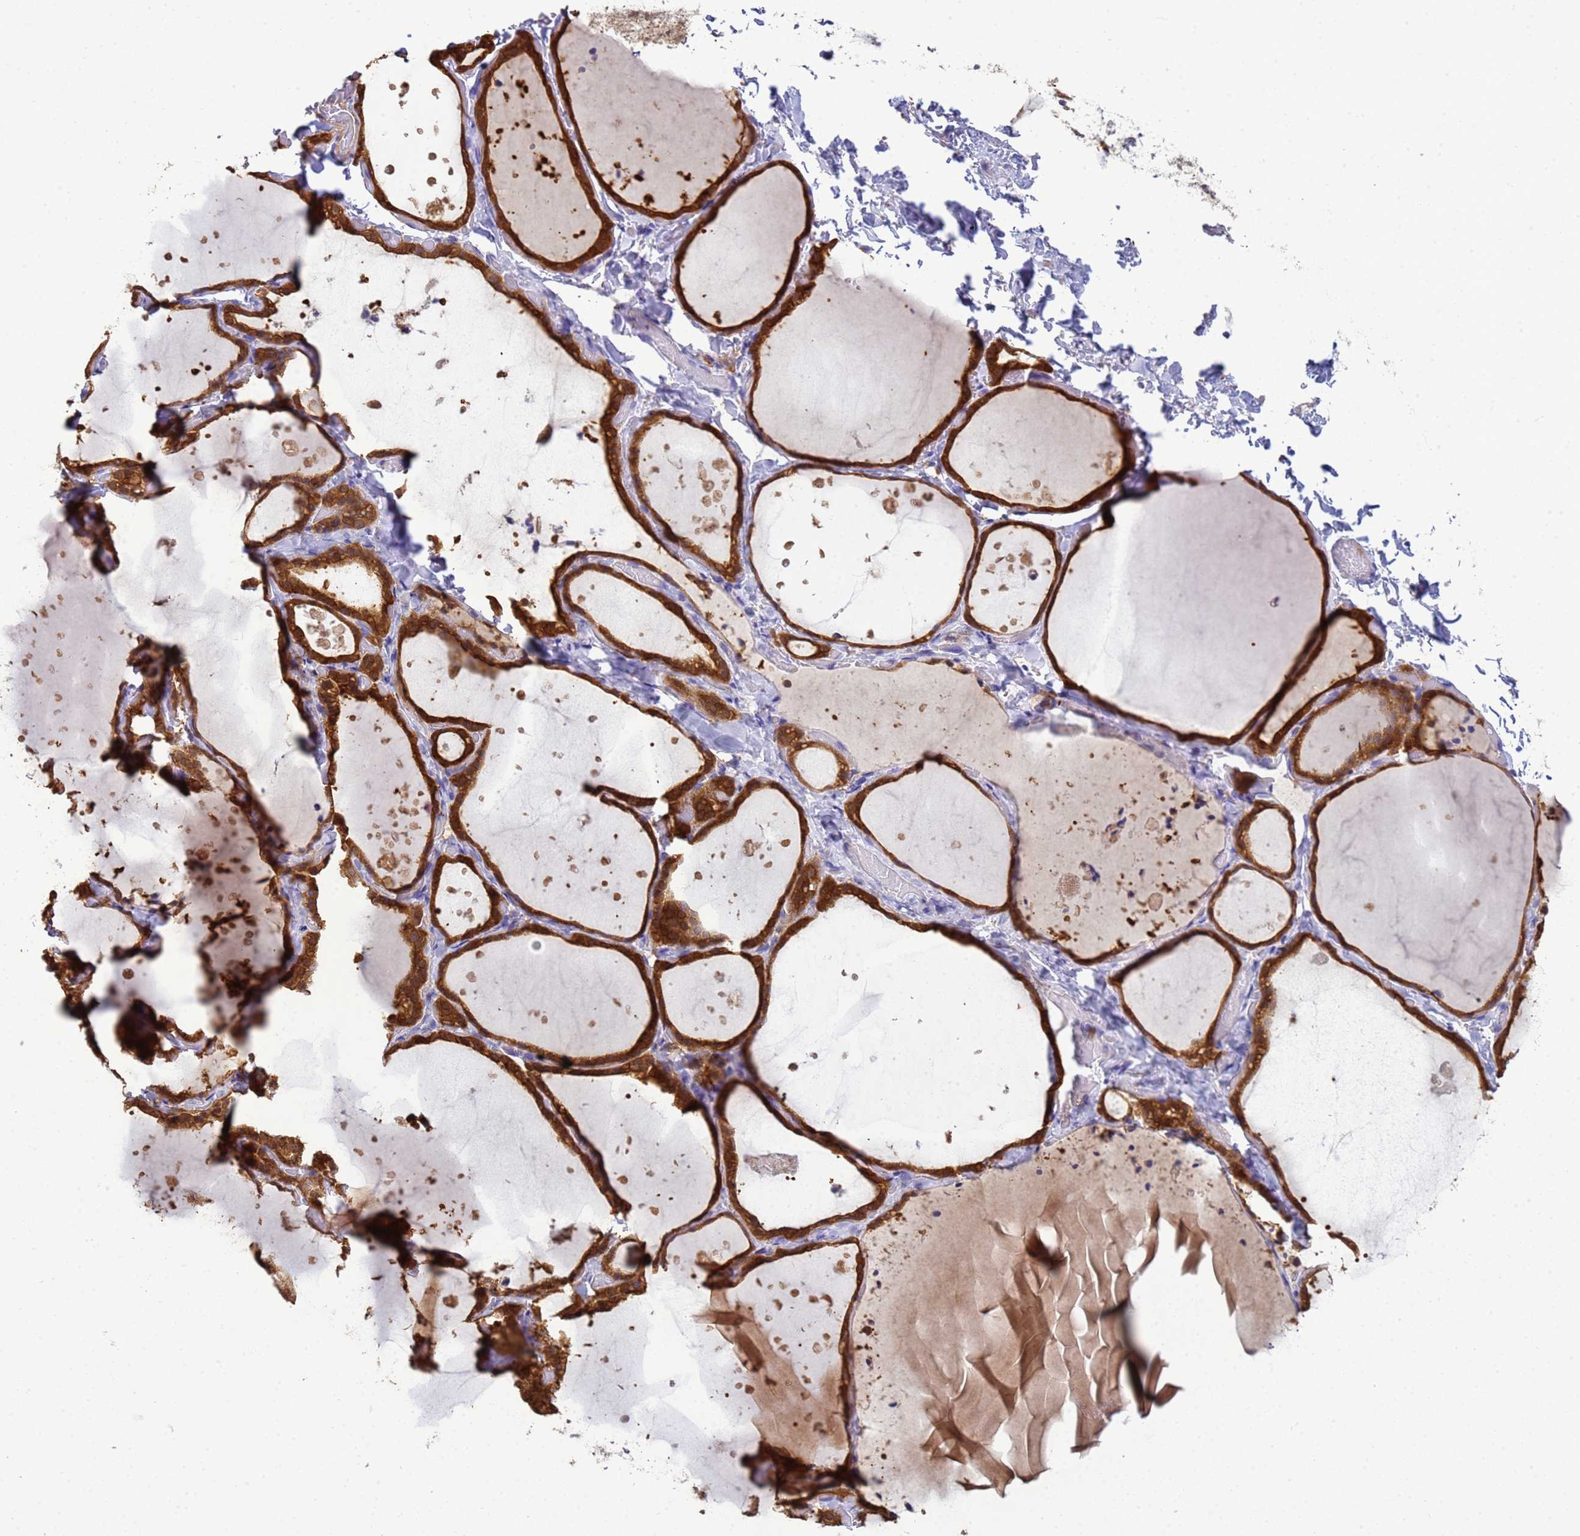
{"staining": {"intensity": "strong", "quantity": ">75%", "location": "cytoplasmic/membranous,nuclear"}, "tissue": "thyroid gland", "cell_type": "Glandular cells", "image_type": "normal", "snomed": [{"axis": "morphology", "description": "Normal tissue, NOS"}, {"axis": "topography", "description": "Thyroid gland"}], "caption": "Protein staining exhibits strong cytoplasmic/membranous,nuclear staining in approximately >75% of glandular cells in unremarkable thyroid gland.", "gene": "KLHL13", "patient": {"sex": "female", "age": 44}}